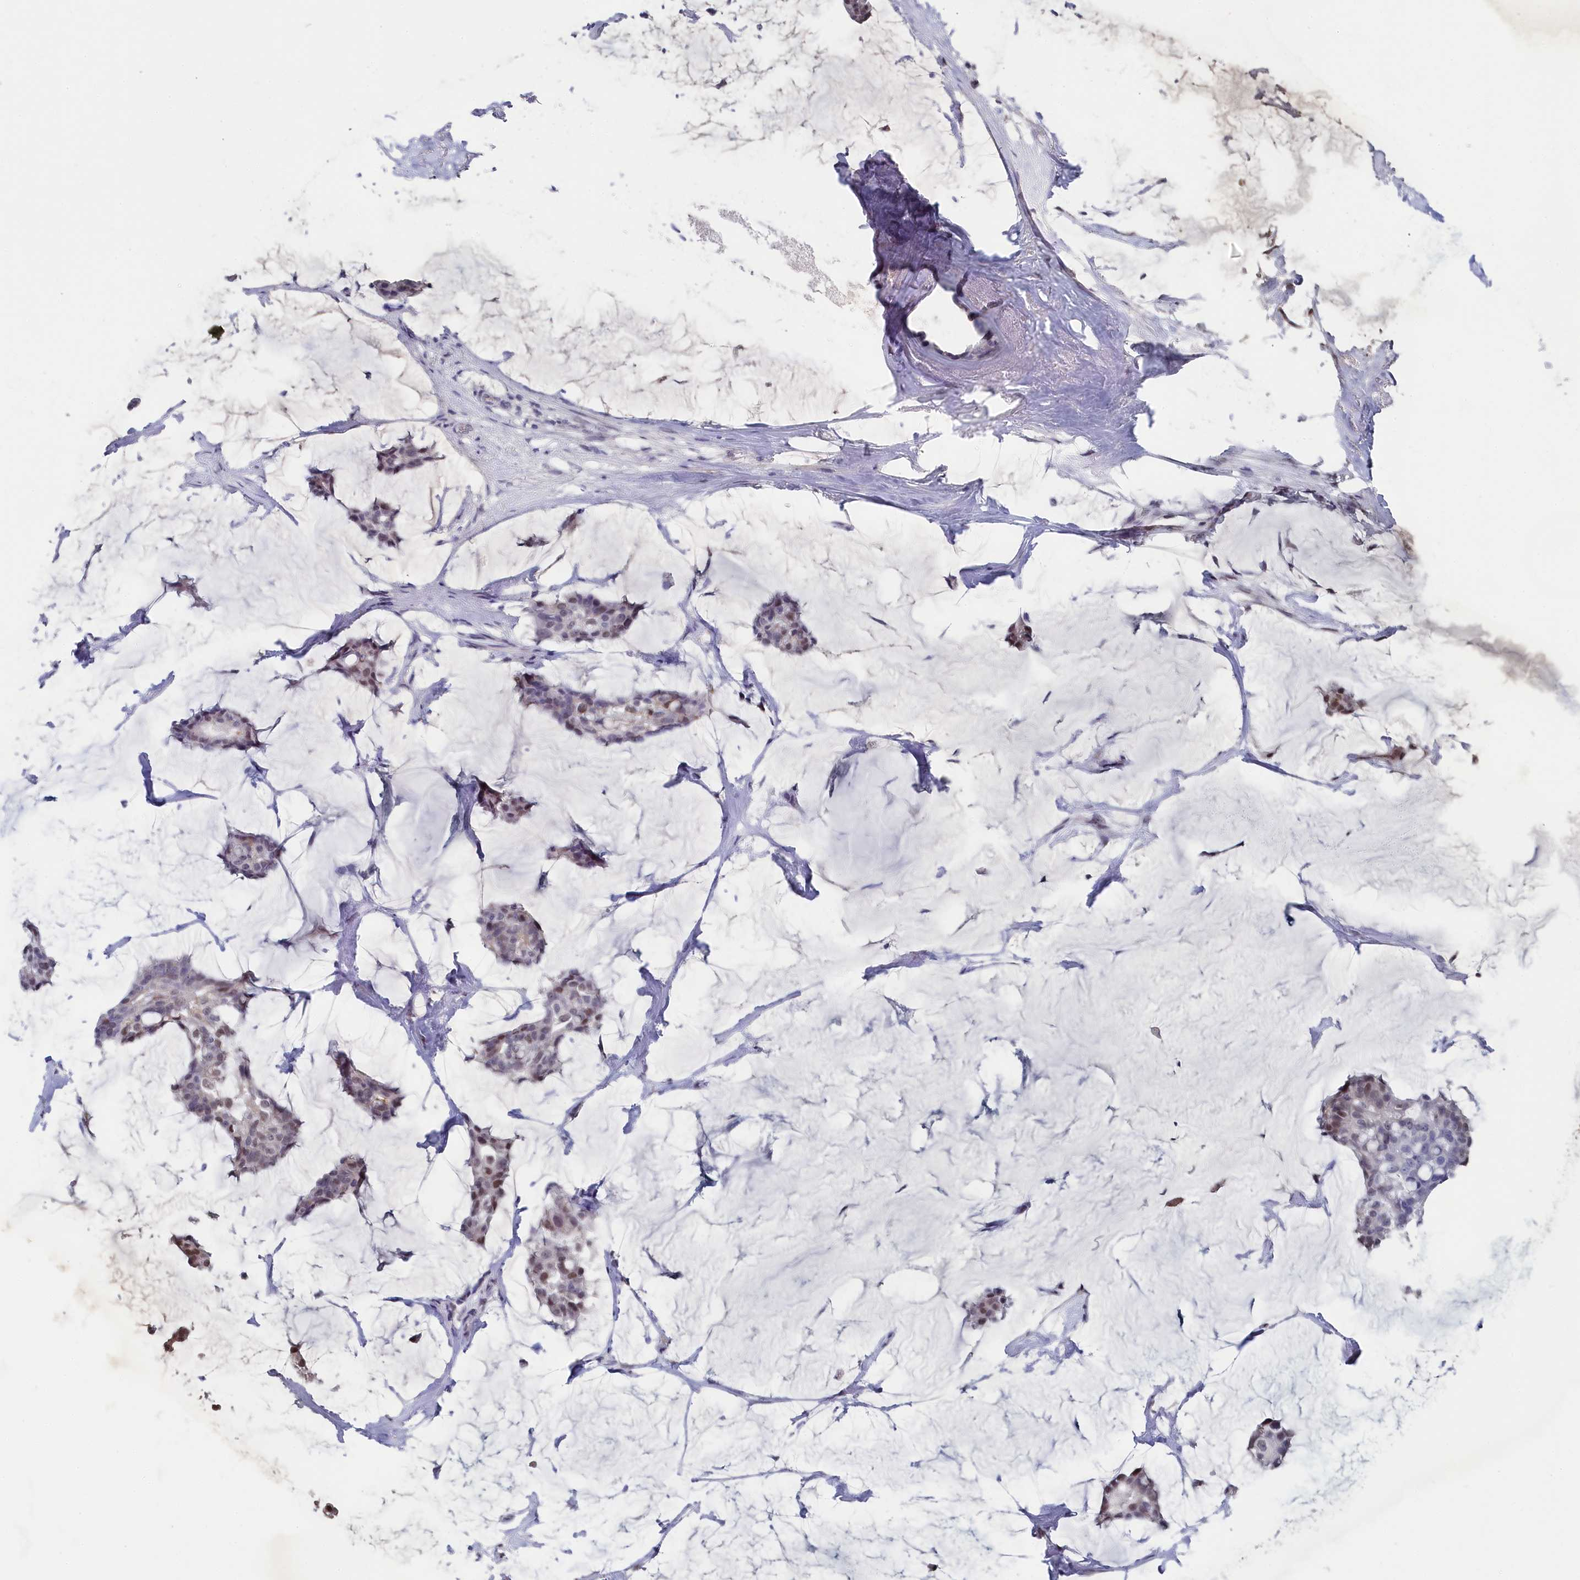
{"staining": {"intensity": "moderate", "quantity": "<25%", "location": "nuclear"}, "tissue": "breast cancer", "cell_type": "Tumor cells", "image_type": "cancer", "snomed": [{"axis": "morphology", "description": "Duct carcinoma"}, {"axis": "topography", "description": "Breast"}], "caption": "Immunohistochemical staining of breast cancer (intraductal carcinoma) exhibits moderate nuclear protein positivity in approximately <25% of tumor cells.", "gene": "TIGD4", "patient": {"sex": "female", "age": 93}}